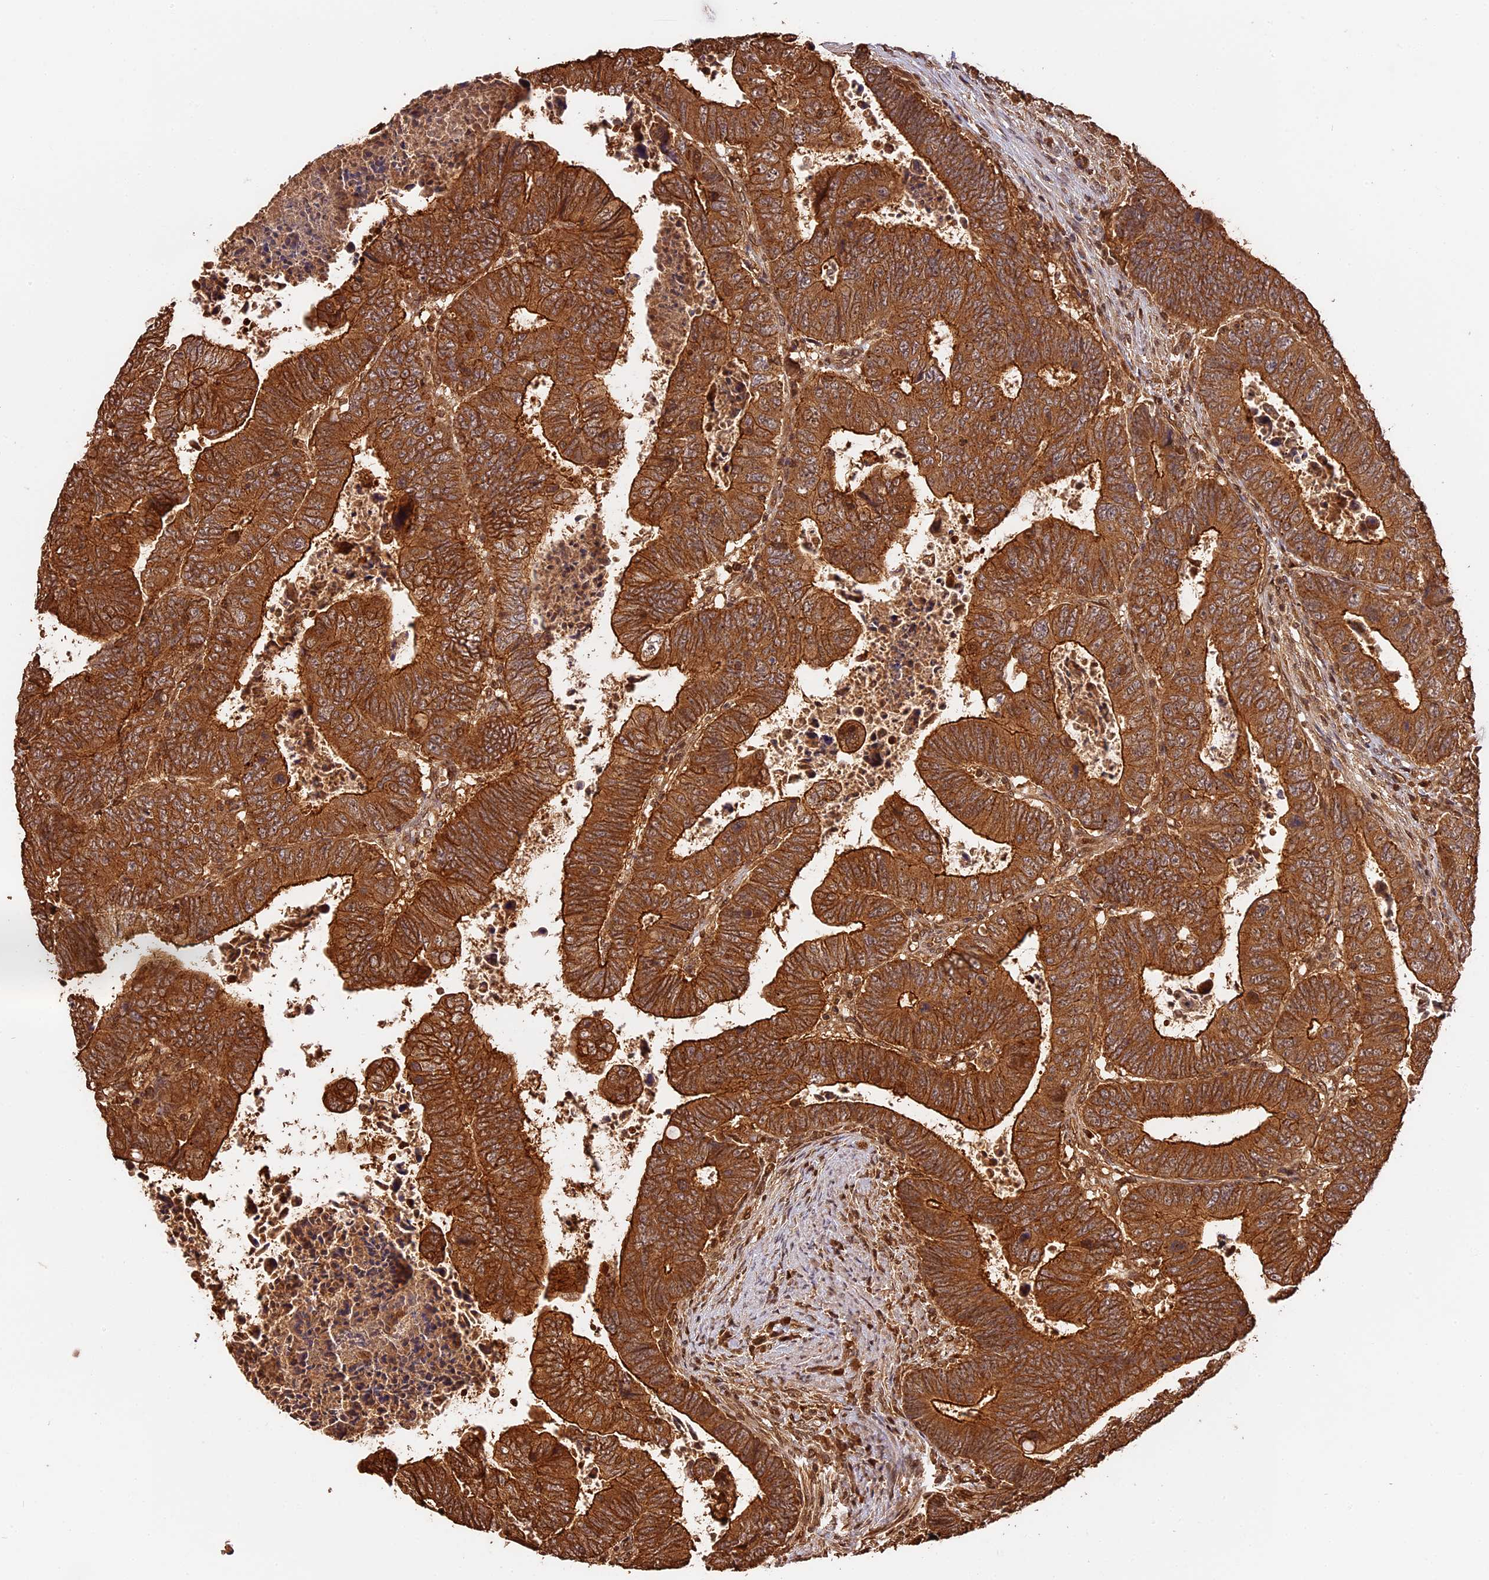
{"staining": {"intensity": "strong", "quantity": ">75%", "location": "cytoplasmic/membranous"}, "tissue": "colorectal cancer", "cell_type": "Tumor cells", "image_type": "cancer", "snomed": [{"axis": "morphology", "description": "Normal tissue, NOS"}, {"axis": "morphology", "description": "Adenocarcinoma, NOS"}, {"axis": "topography", "description": "Rectum"}], "caption": "Immunohistochemical staining of colorectal cancer demonstrates strong cytoplasmic/membranous protein expression in about >75% of tumor cells.", "gene": "PPP1R37", "patient": {"sex": "female", "age": 65}}